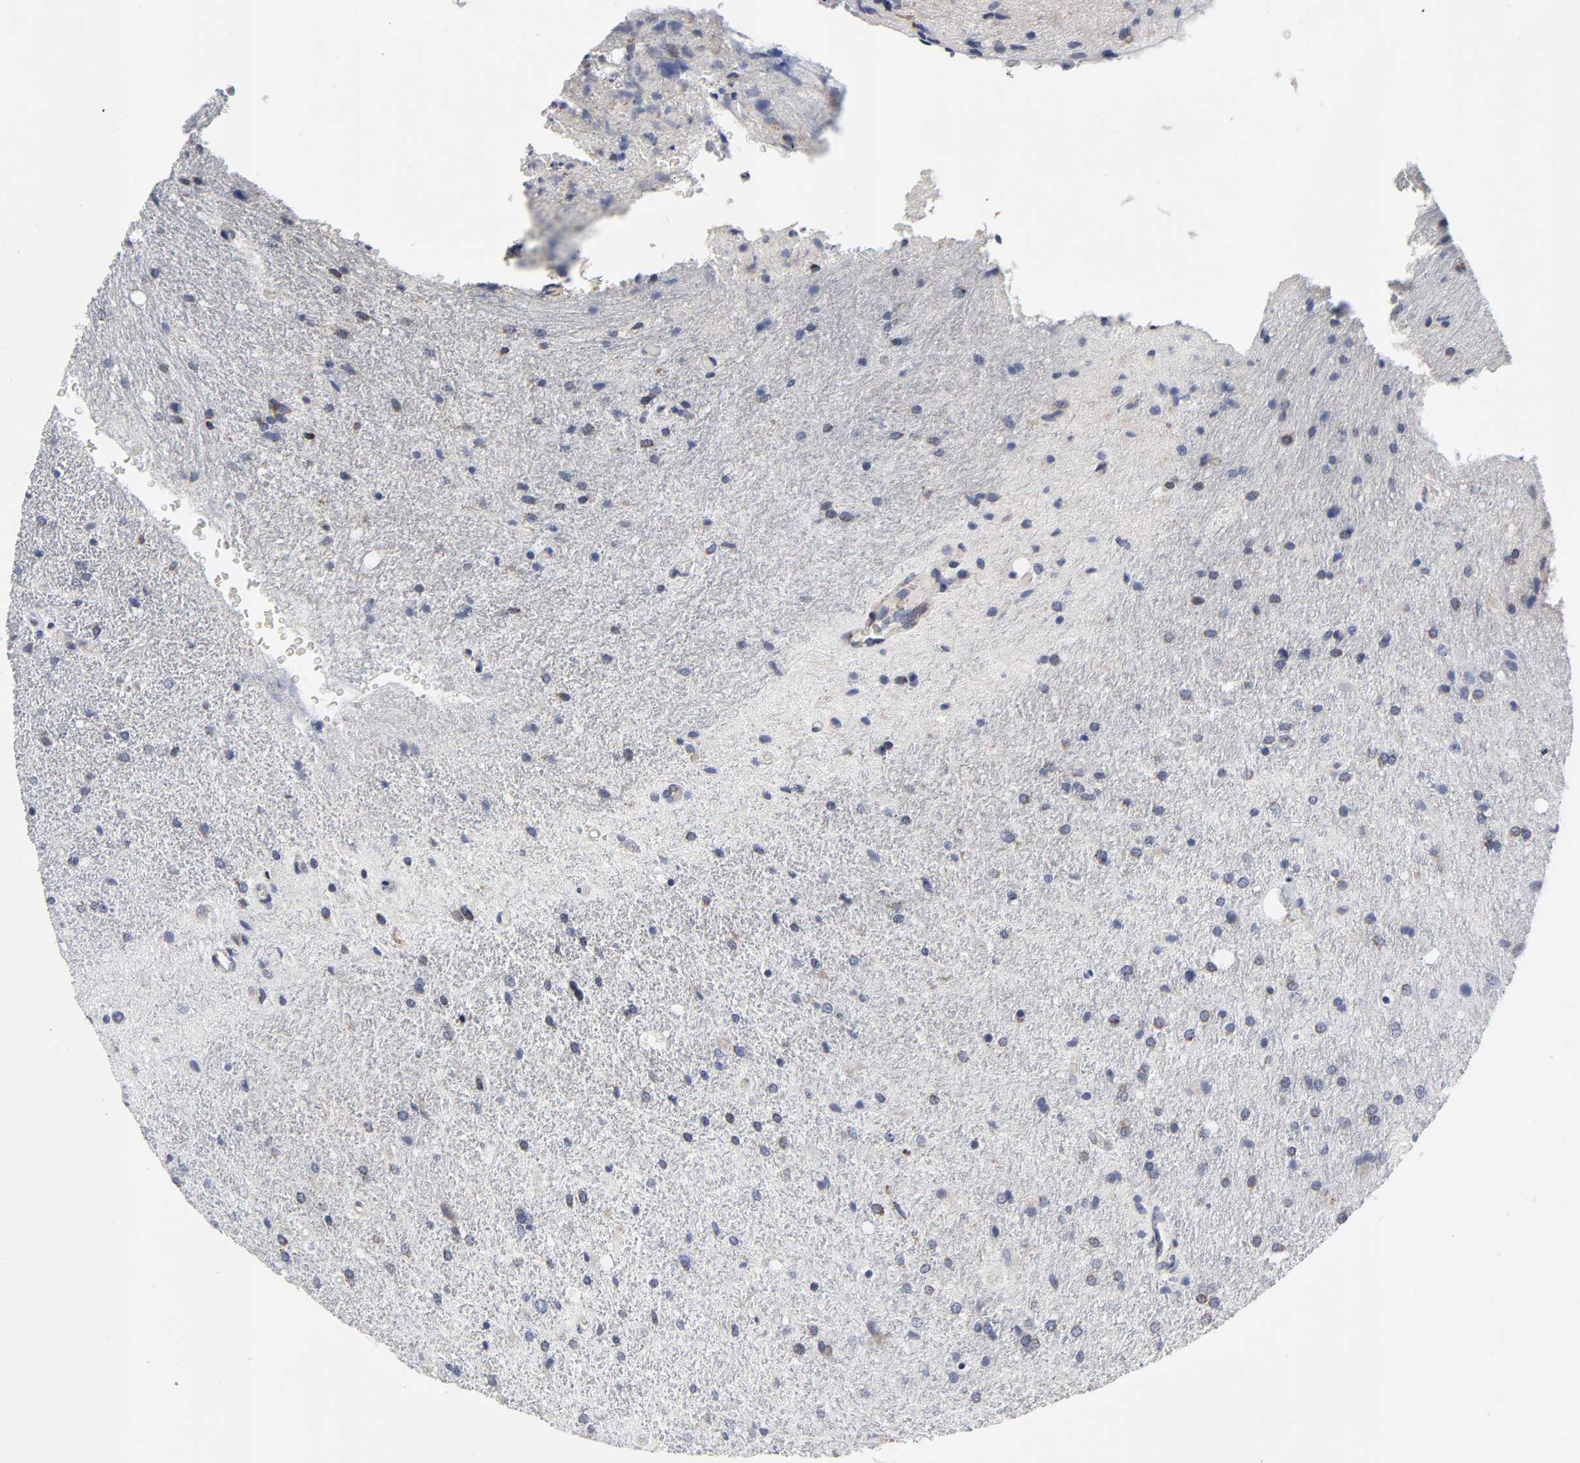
{"staining": {"intensity": "moderate", "quantity": "25%-75%", "location": "cytoplasmic/membranous"}, "tissue": "glioma", "cell_type": "Tumor cells", "image_type": "cancer", "snomed": [{"axis": "morphology", "description": "Normal tissue, NOS"}, {"axis": "morphology", "description": "Glioma, malignant, High grade"}, {"axis": "topography", "description": "Cerebral cortex"}], "caption": "Protein analysis of glioma tissue demonstrates moderate cytoplasmic/membranous positivity in approximately 25%-75% of tumor cells.", "gene": "AOPEP", "patient": {"sex": "male", "age": 56}}